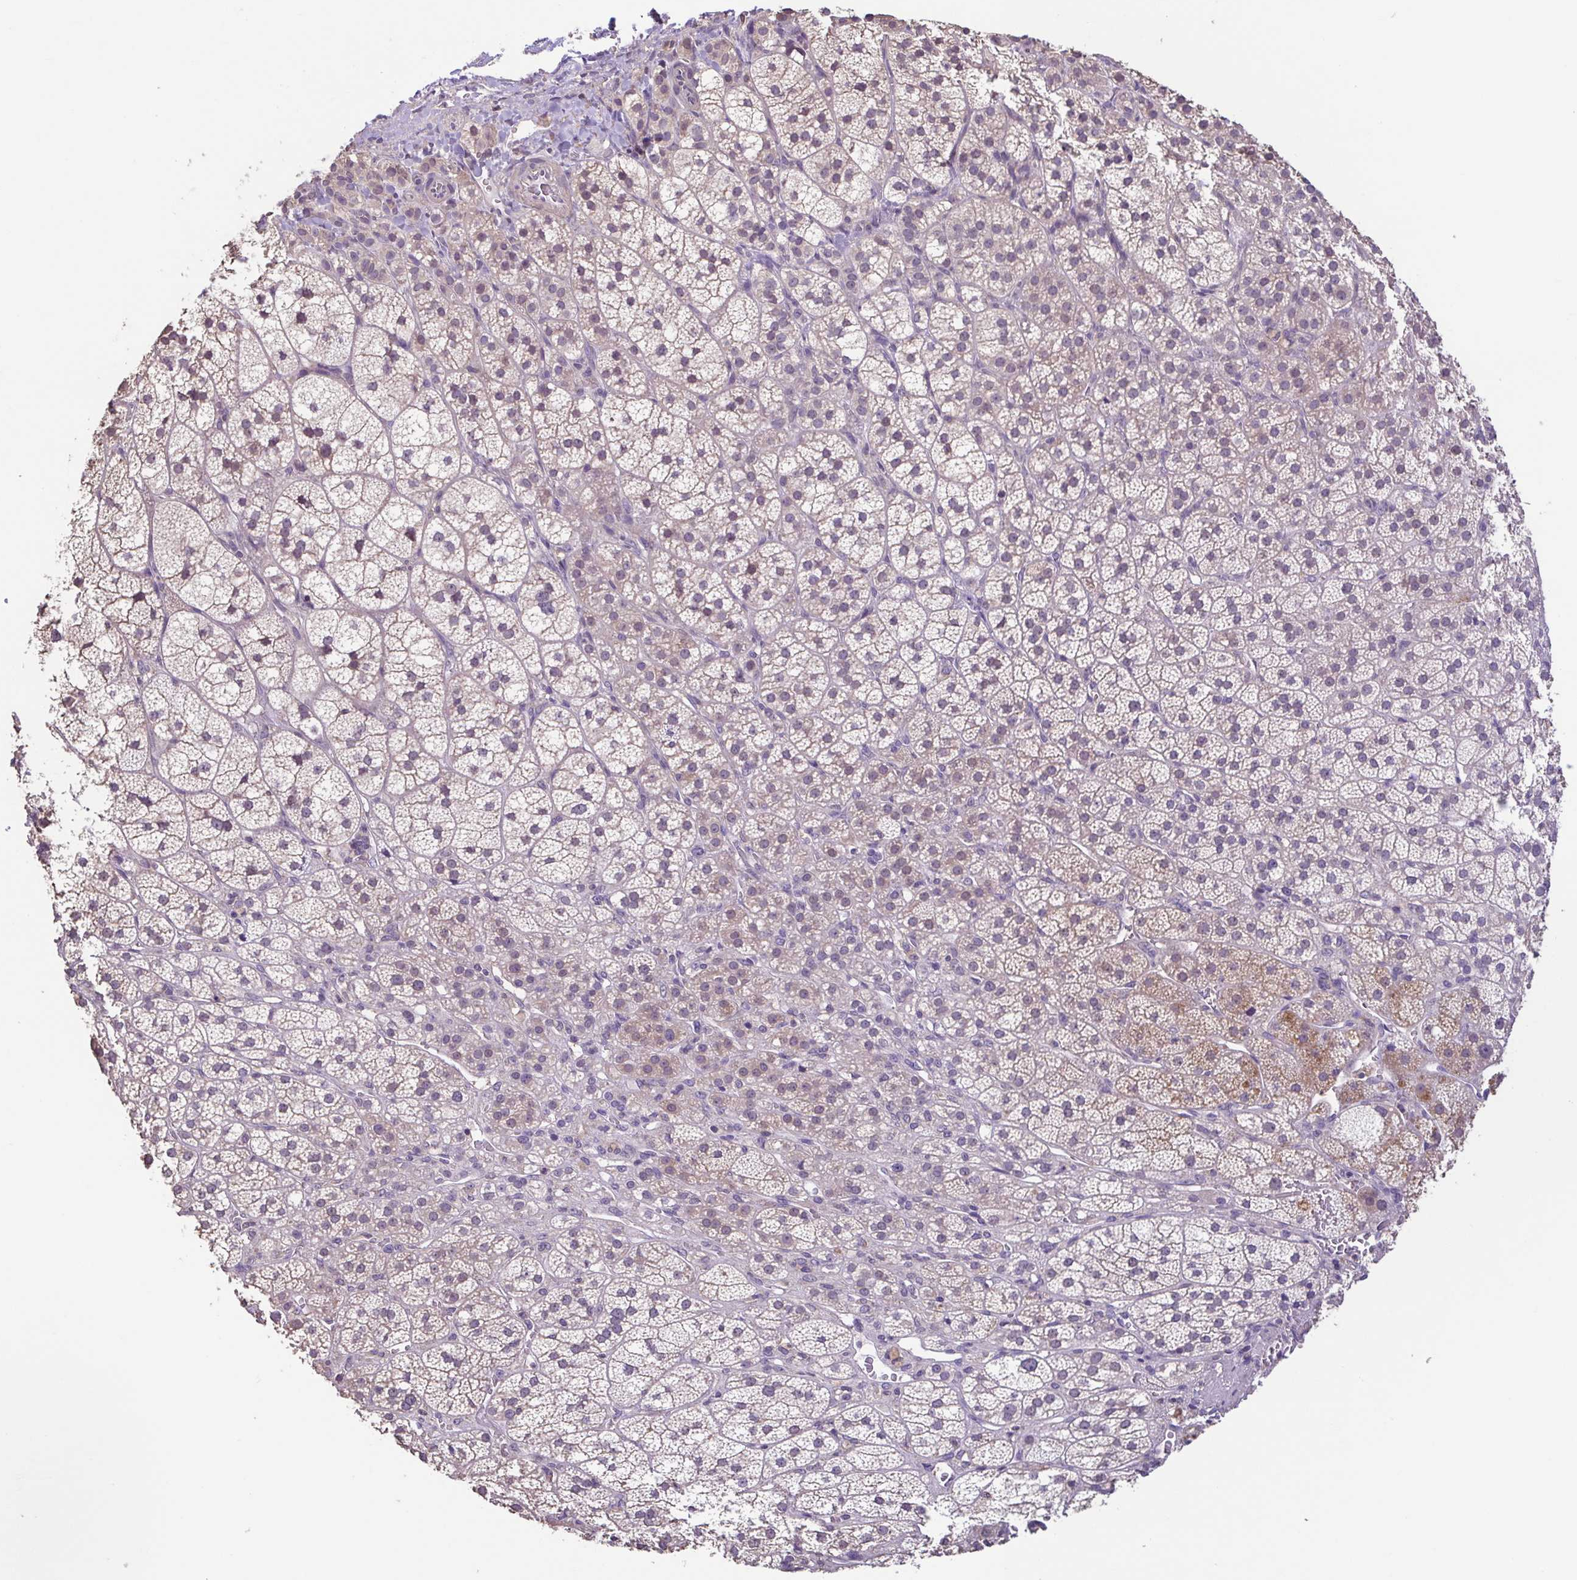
{"staining": {"intensity": "weak", "quantity": "25%-75%", "location": "cytoplasmic/membranous"}, "tissue": "adrenal gland", "cell_type": "Glandular cells", "image_type": "normal", "snomed": [{"axis": "morphology", "description": "Normal tissue, NOS"}, {"axis": "topography", "description": "Adrenal gland"}], "caption": "This histopathology image demonstrates IHC staining of benign adrenal gland, with low weak cytoplasmic/membranous staining in approximately 25%-75% of glandular cells.", "gene": "ACTRT2", "patient": {"sex": "female", "age": 60}}